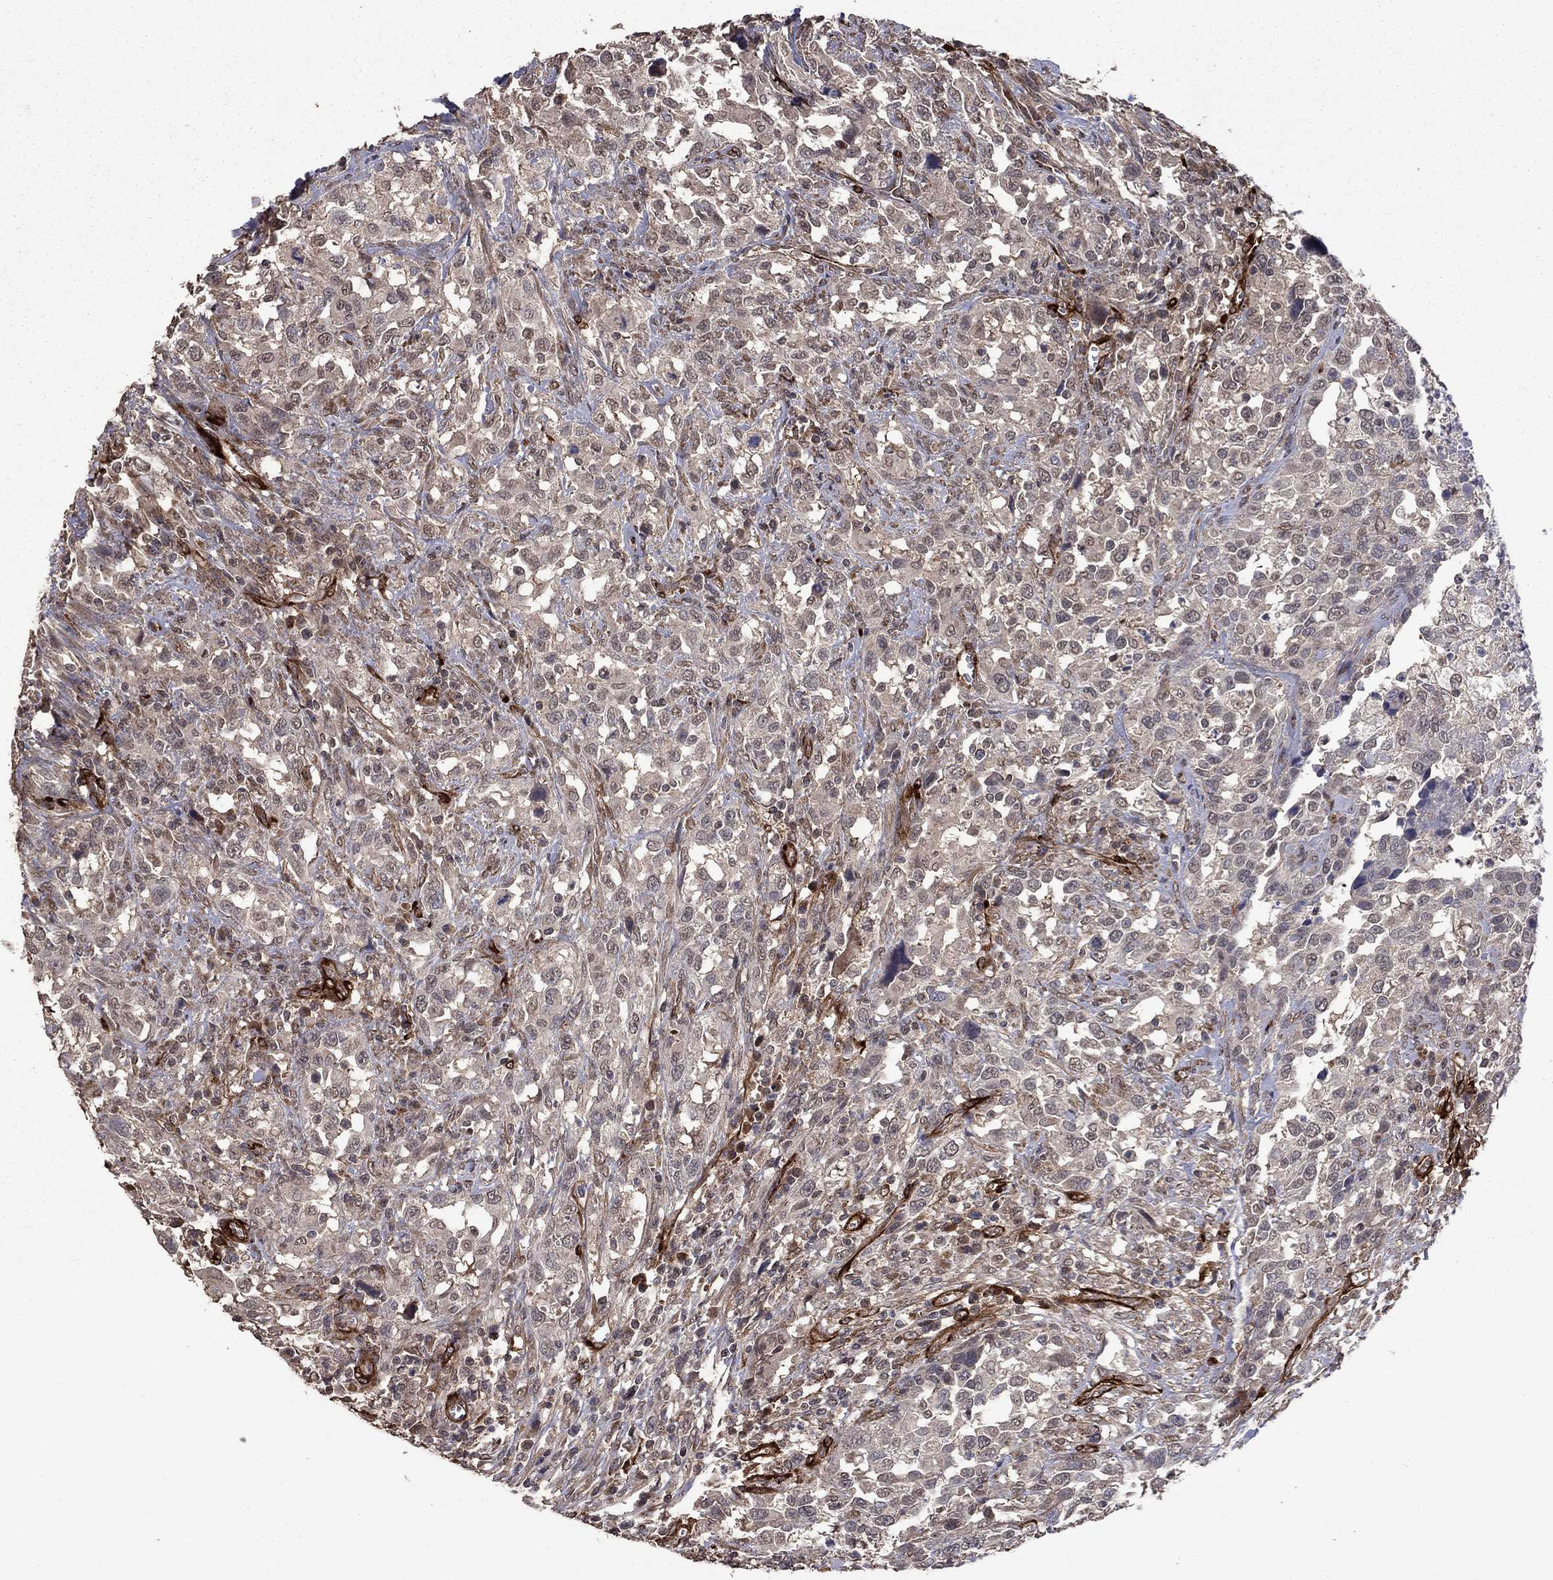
{"staining": {"intensity": "negative", "quantity": "none", "location": "none"}, "tissue": "urothelial cancer", "cell_type": "Tumor cells", "image_type": "cancer", "snomed": [{"axis": "morphology", "description": "Urothelial carcinoma, NOS"}, {"axis": "morphology", "description": "Urothelial carcinoma, High grade"}, {"axis": "topography", "description": "Urinary bladder"}], "caption": "This histopathology image is of urothelial carcinoma (high-grade) stained with immunohistochemistry (IHC) to label a protein in brown with the nuclei are counter-stained blue. There is no staining in tumor cells.", "gene": "COL18A1", "patient": {"sex": "female", "age": 64}}